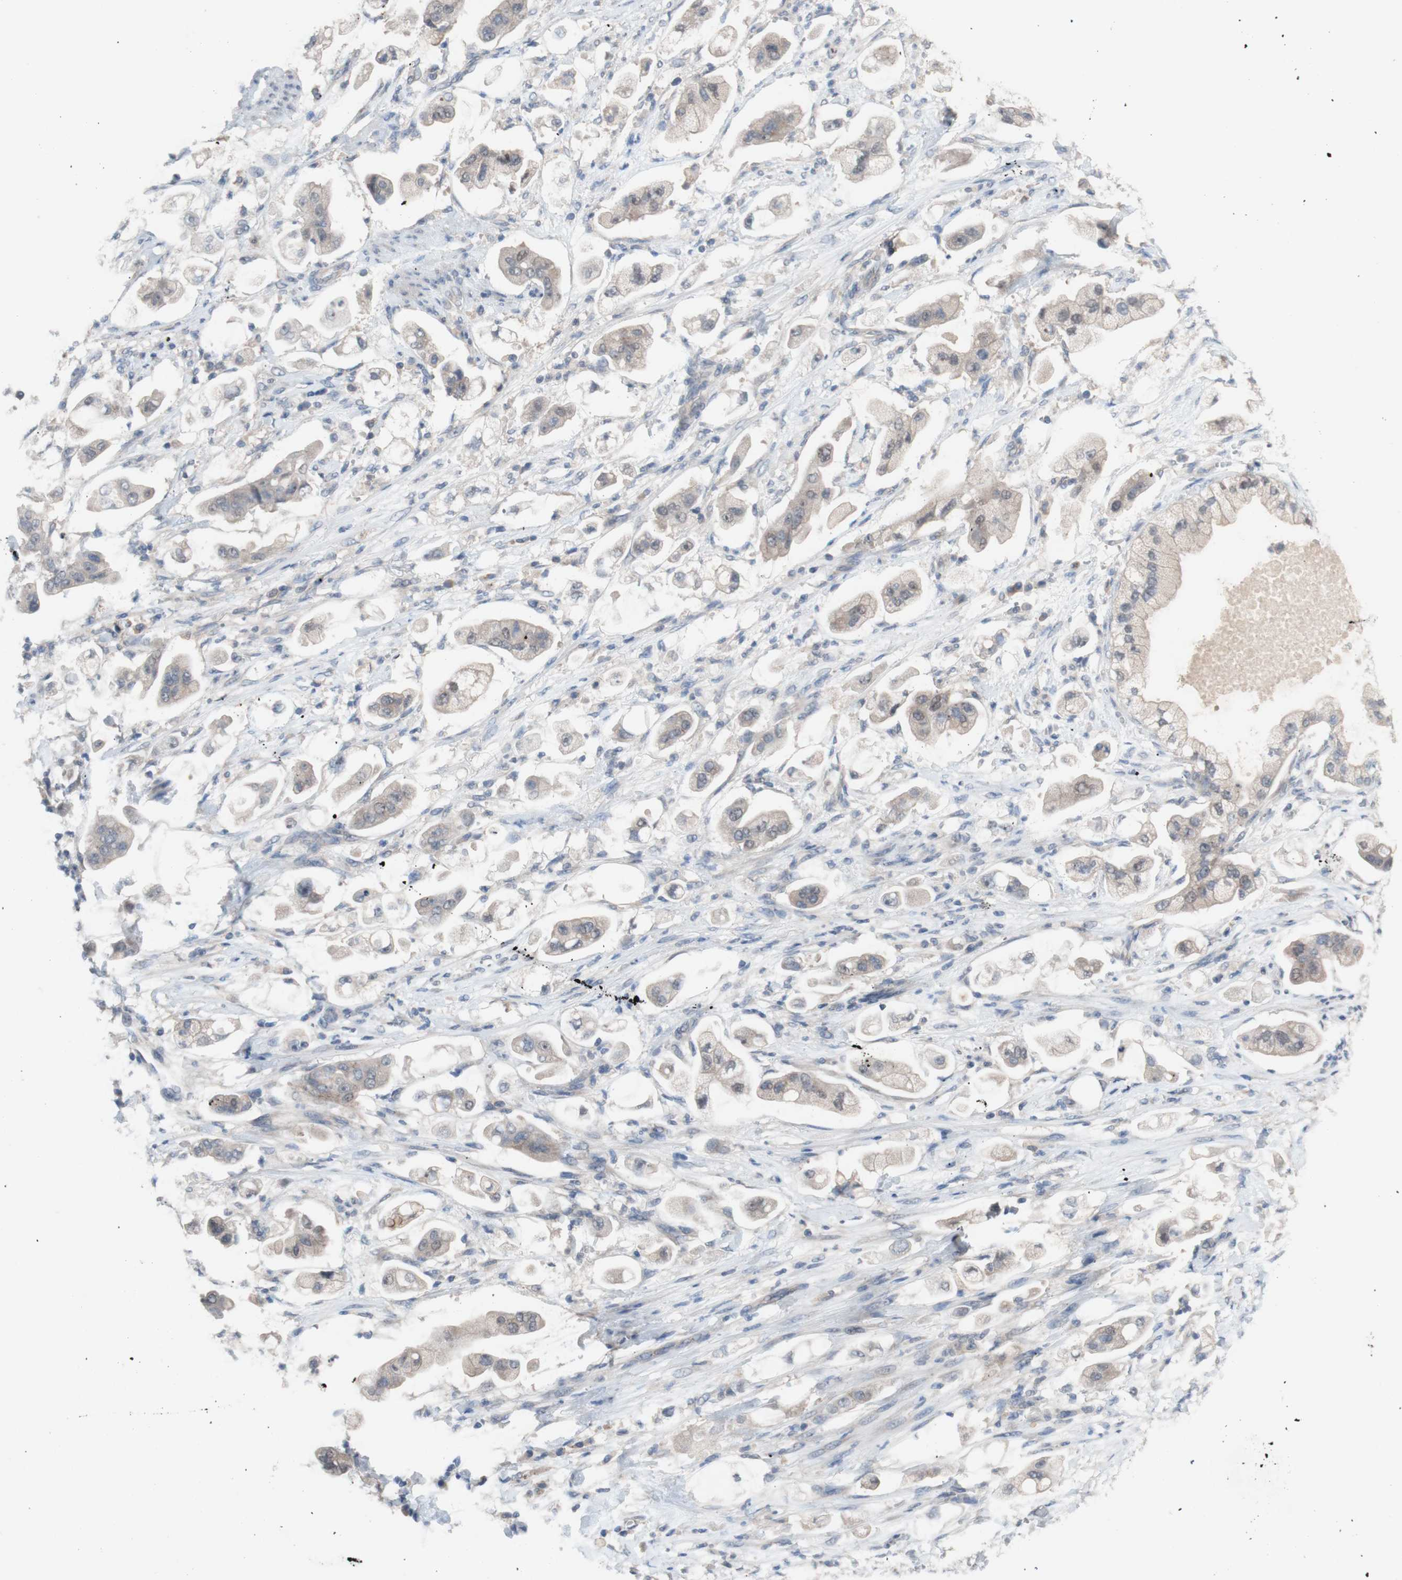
{"staining": {"intensity": "weak", "quantity": ">75%", "location": "cytoplasmic/membranous"}, "tissue": "stomach cancer", "cell_type": "Tumor cells", "image_type": "cancer", "snomed": [{"axis": "morphology", "description": "Adenocarcinoma, NOS"}, {"axis": "topography", "description": "Stomach"}], "caption": "Brown immunohistochemical staining in human stomach adenocarcinoma reveals weak cytoplasmic/membranous expression in approximately >75% of tumor cells.", "gene": "PEX2", "patient": {"sex": "male", "age": 62}}